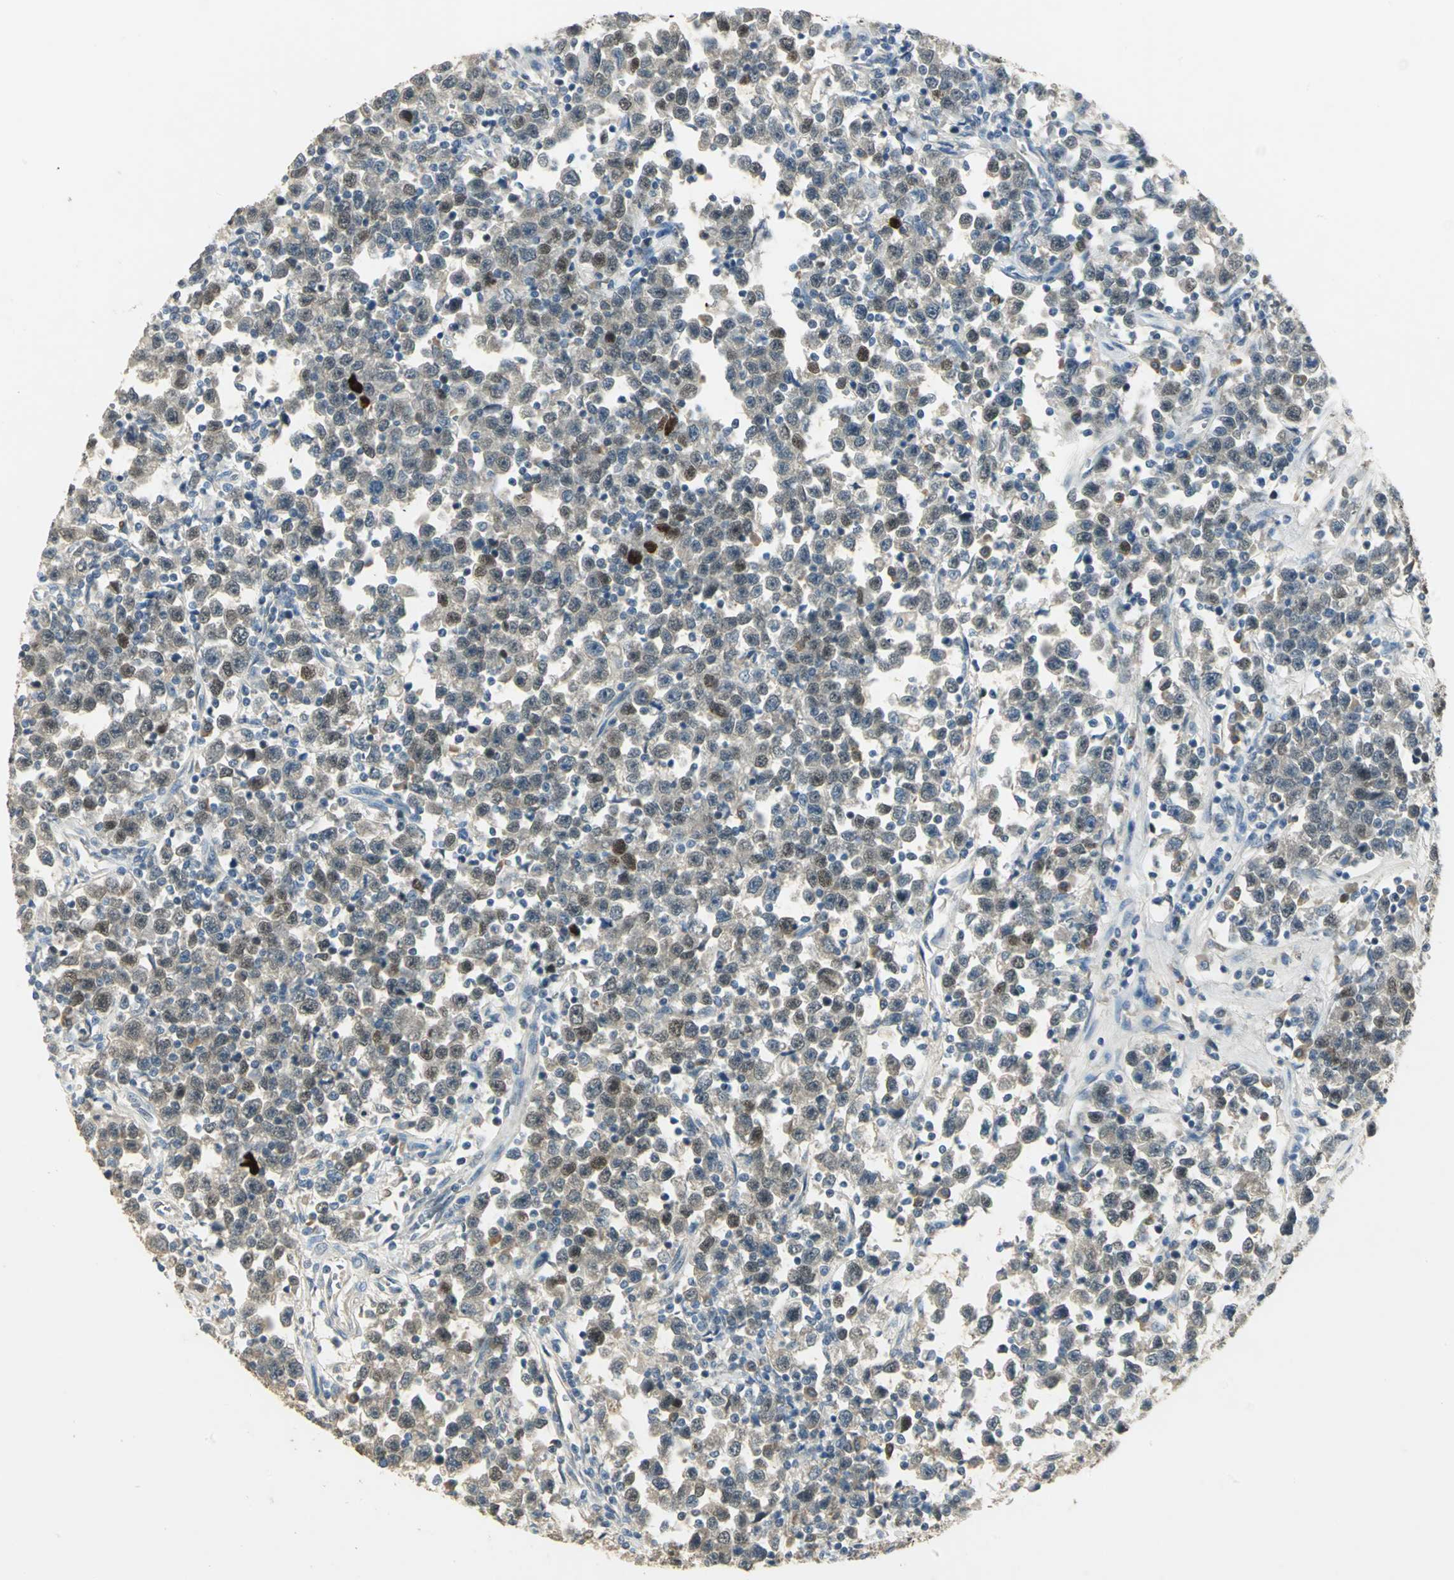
{"staining": {"intensity": "strong", "quantity": "<25%", "location": "nuclear"}, "tissue": "testis cancer", "cell_type": "Tumor cells", "image_type": "cancer", "snomed": [{"axis": "morphology", "description": "Seminoma, NOS"}, {"axis": "topography", "description": "Testis"}], "caption": "This is an image of IHC staining of seminoma (testis), which shows strong positivity in the nuclear of tumor cells.", "gene": "AK6", "patient": {"sex": "male", "age": 43}}